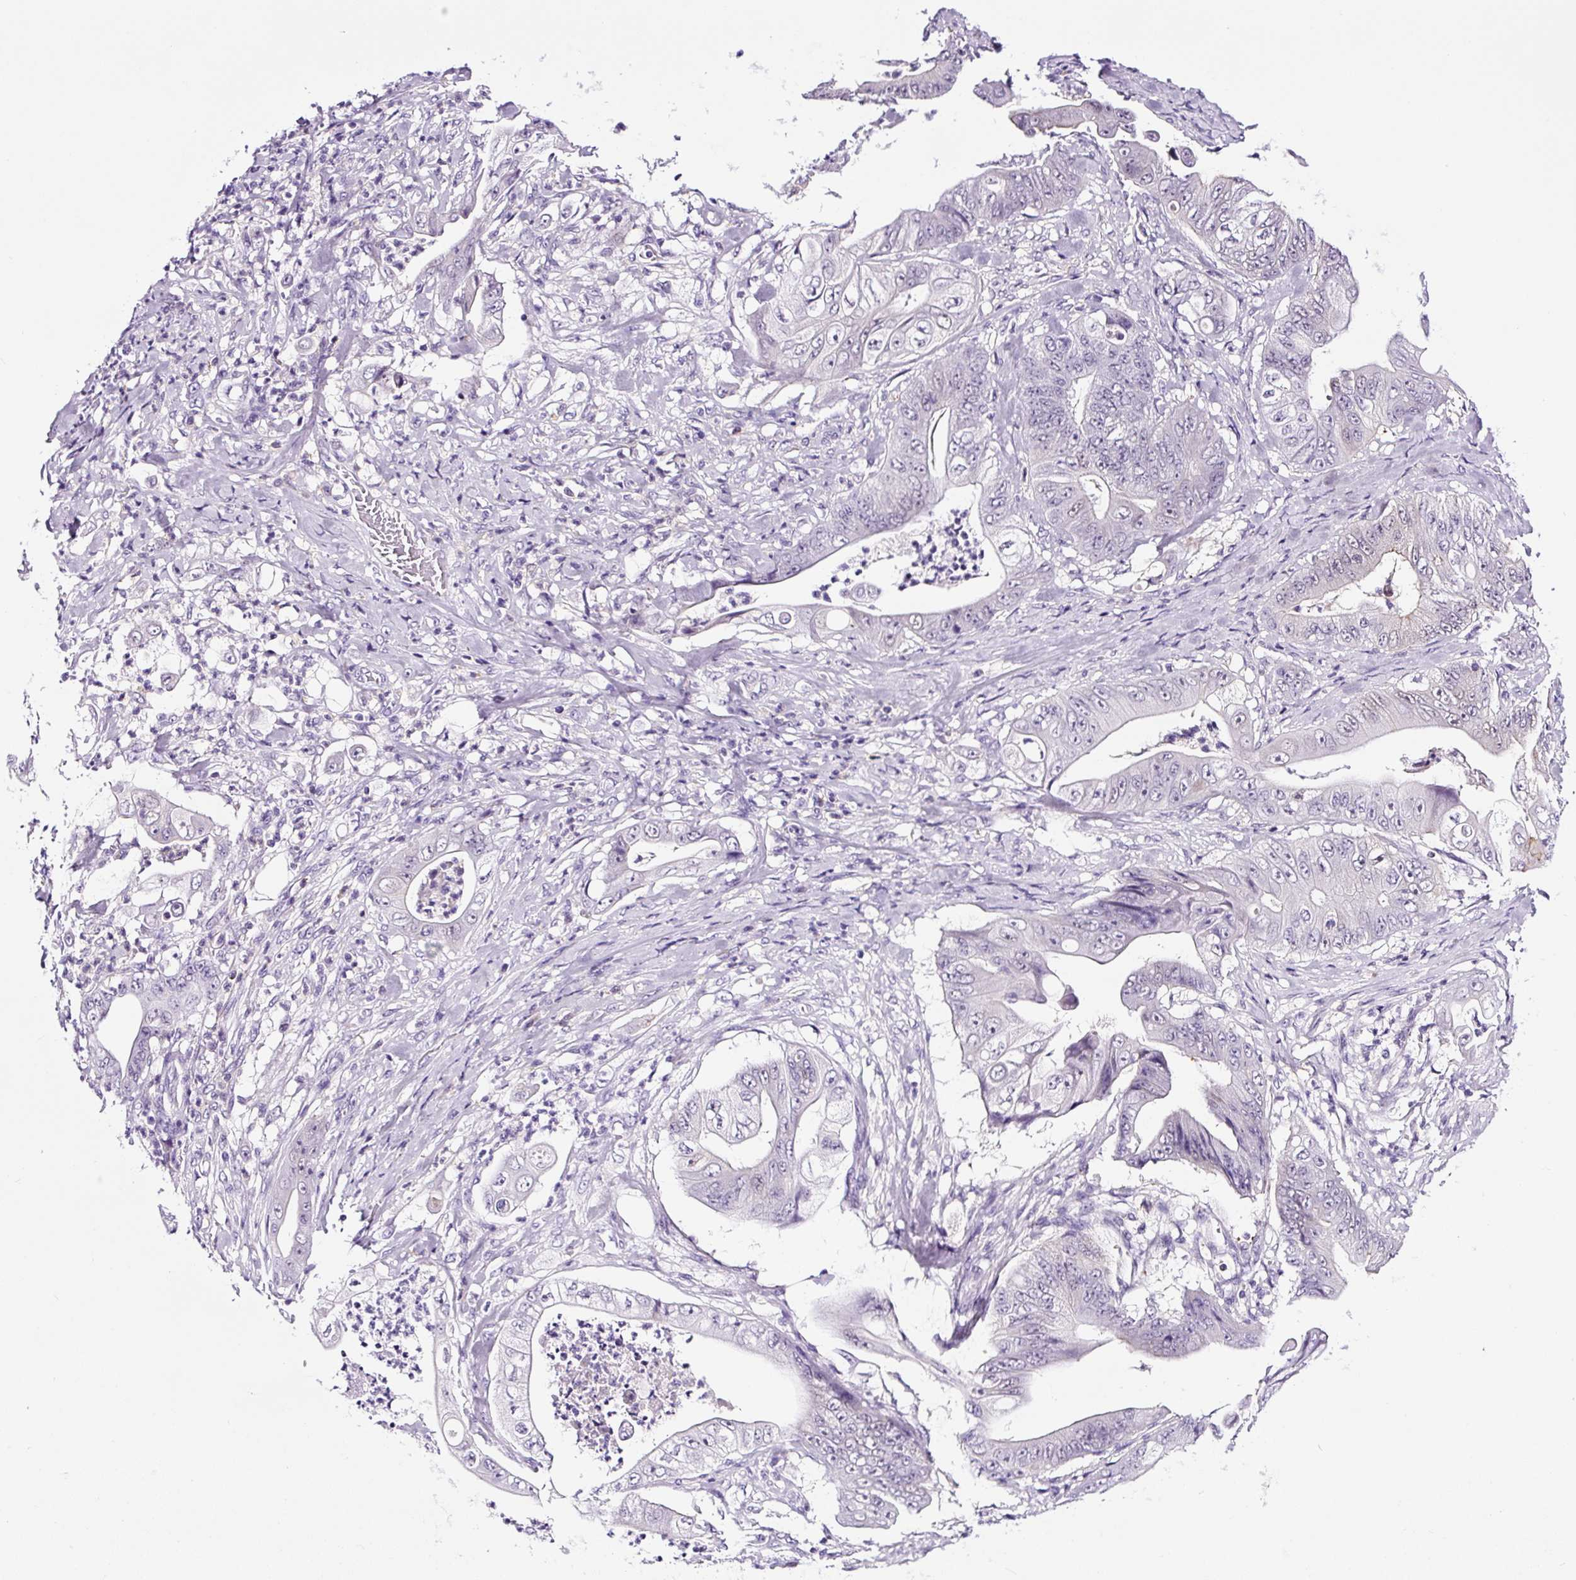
{"staining": {"intensity": "weak", "quantity": "<25%", "location": "cytoplasmic/membranous,nuclear"}, "tissue": "stomach cancer", "cell_type": "Tumor cells", "image_type": "cancer", "snomed": [{"axis": "morphology", "description": "Adenocarcinoma, NOS"}, {"axis": "topography", "description": "Stomach"}], "caption": "Tumor cells show no significant protein staining in stomach adenocarcinoma.", "gene": "TAFA3", "patient": {"sex": "female", "age": 73}}